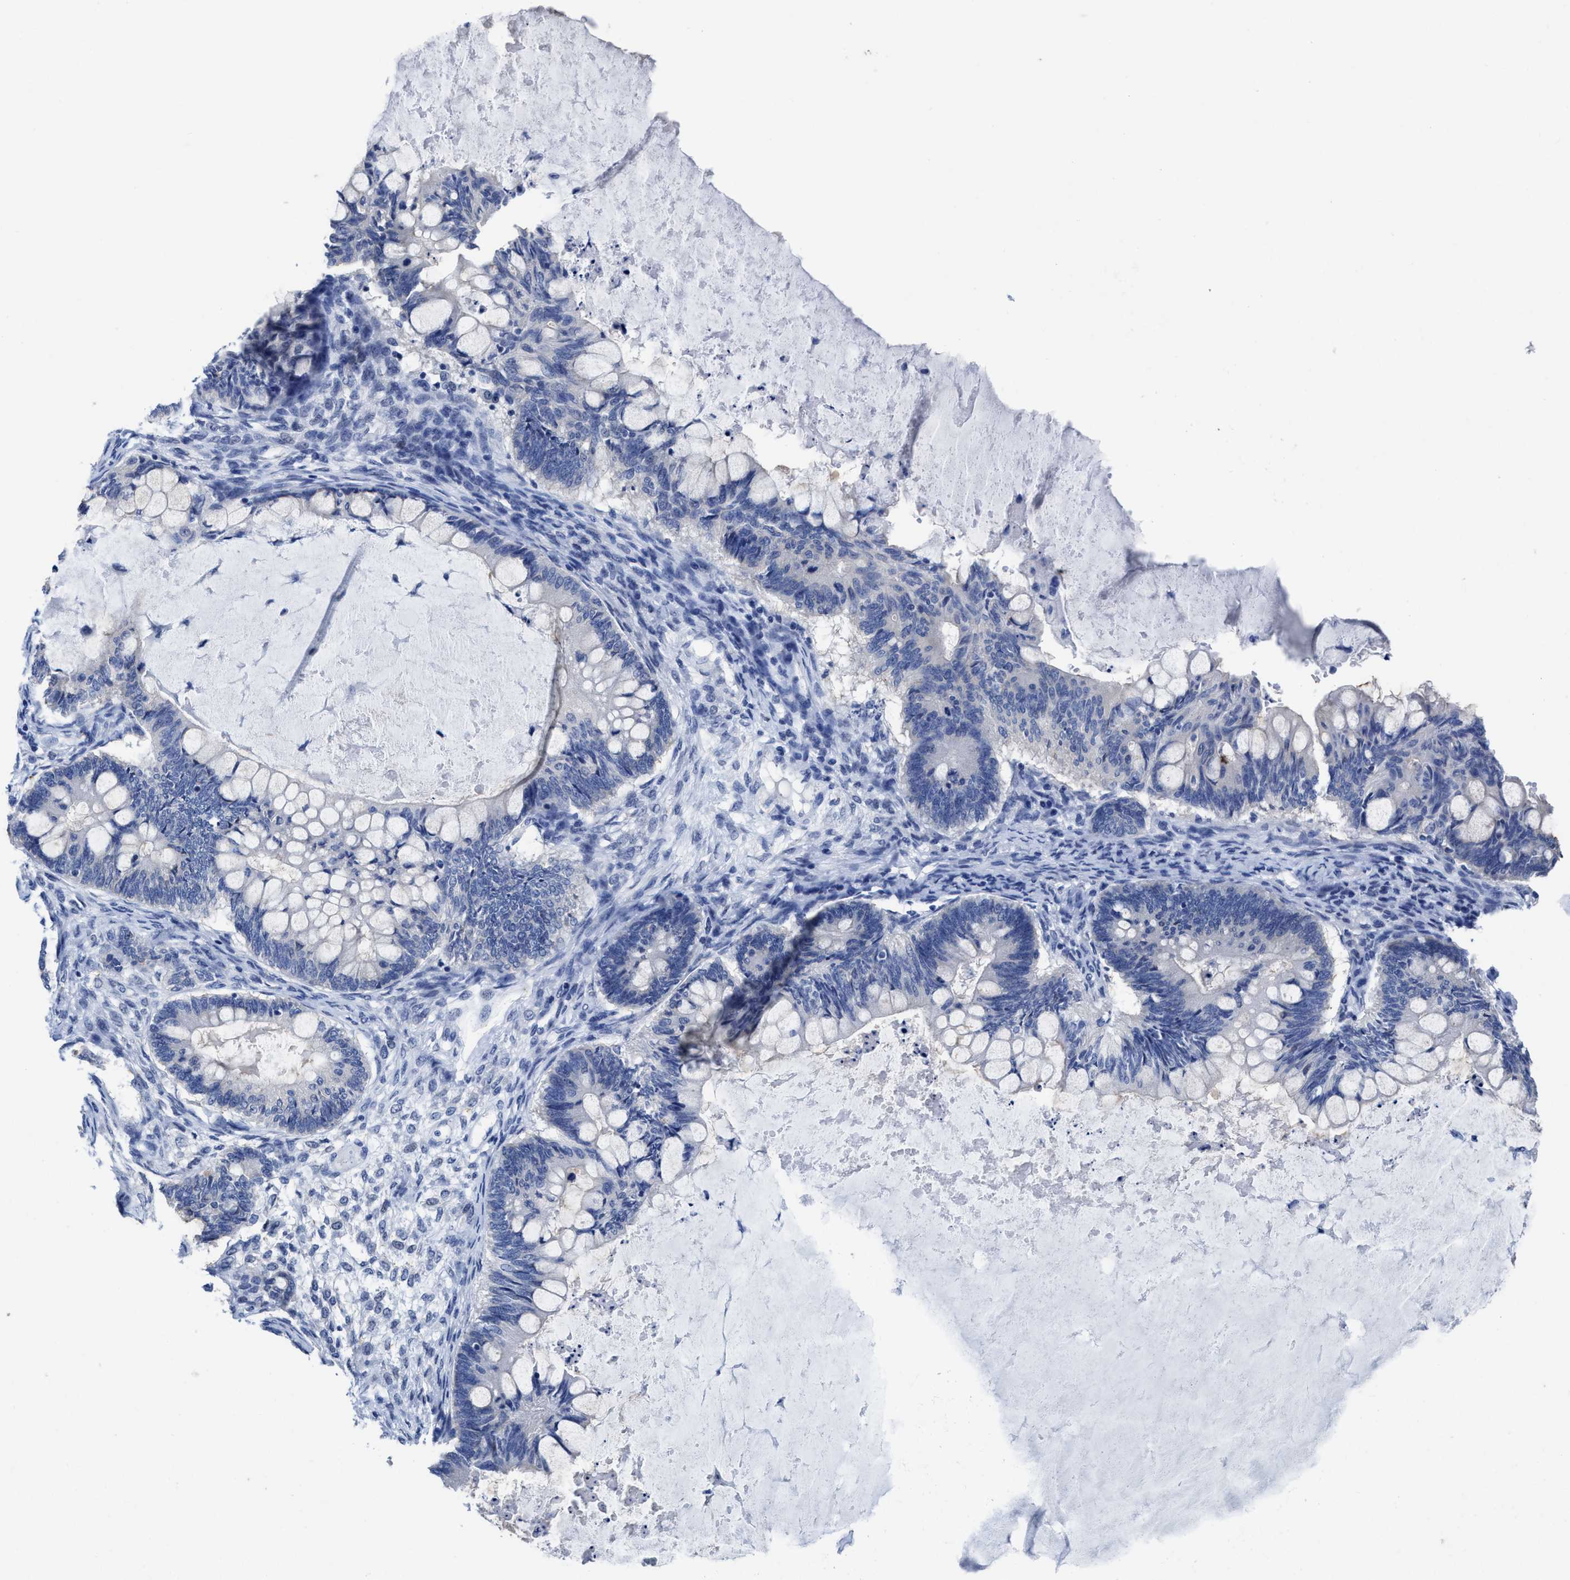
{"staining": {"intensity": "negative", "quantity": "none", "location": "none"}, "tissue": "ovarian cancer", "cell_type": "Tumor cells", "image_type": "cancer", "snomed": [{"axis": "morphology", "description": "Cystadenocarcinoma, mucinous, NOS"}, {"axis": "topography", "description": "Ovary"}], "caption": "Protein analysis of ovarian cancer (mucinous cystadenocarcinoma) exhibits no significant positivity in tumor cells. Brightfield microscopy of immunohistochemistry stained with DAB (3,3'-diaminobenzidine) (brown) and hematoxylin (blue), captured at high magnification.", "gene": "HOOK1", "patient": {"sex": "female", "age": 61}}